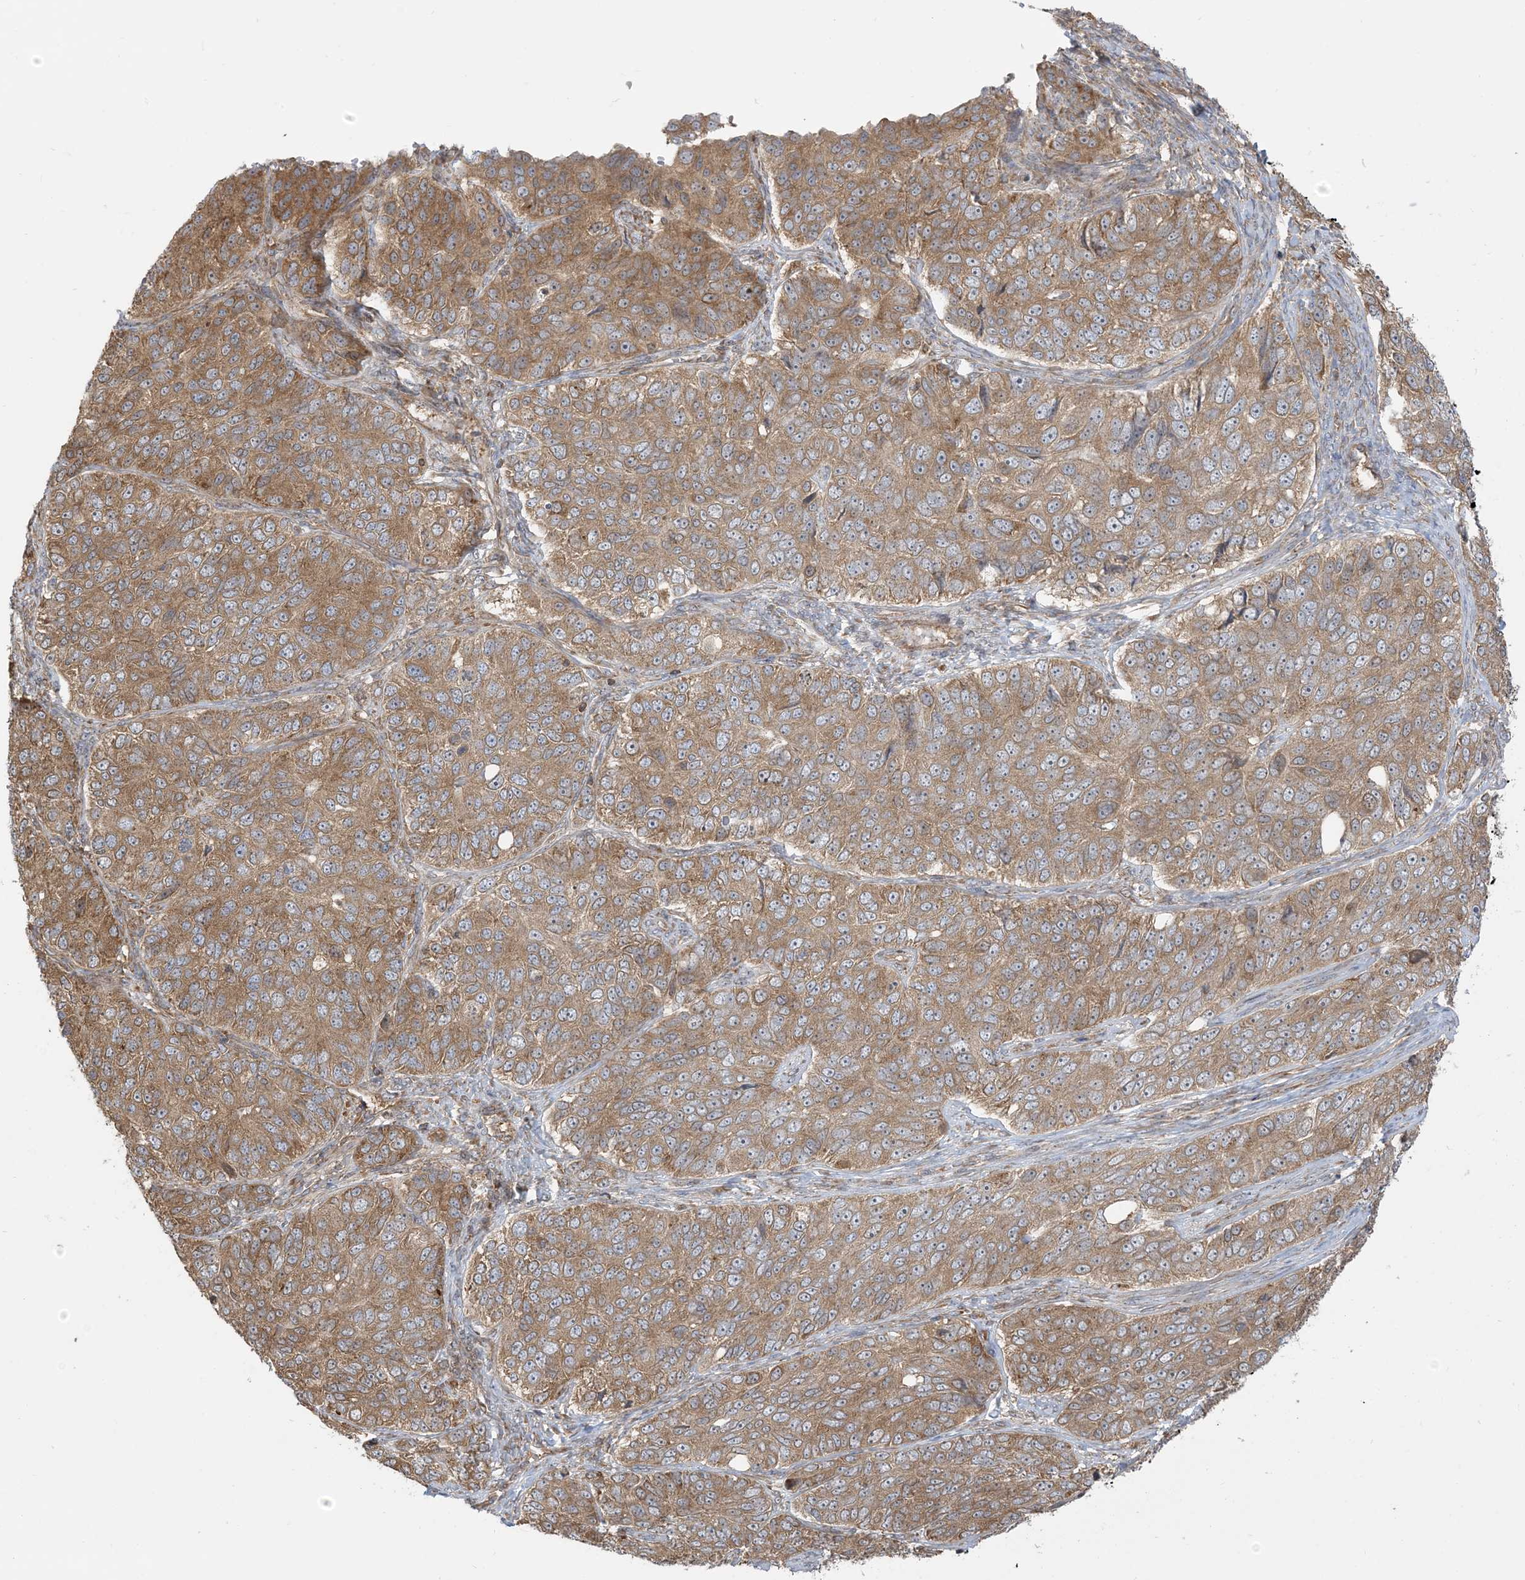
{"staining": {"intensity": "moderate", "quantity": ">75%", "location": "cytoplasmic/membranous"}, "tissue": "ovarian cancer", "cell_type": "Tumor cells", "image_type": "cancer", "snomed": [{"axis": "morphology", "description": "Carcinoma, endometroid"}, {"axis": "topography", "description": "Ovary"}], "caption": "Protein expression analysis of human ovarian endometroid carcinoma reveals moderate cytoplasmic/membranous positivity in about >75% of tumor cells. The staining was performed using DAB (3,3'-diaminobenzidine) to visualize the protein expression in brown, while the nuclei were stained in blue with hematoxylin (Magnification: 20x).", "gene": "SRP72", "patient": {"sex": "female", "age": 51}}